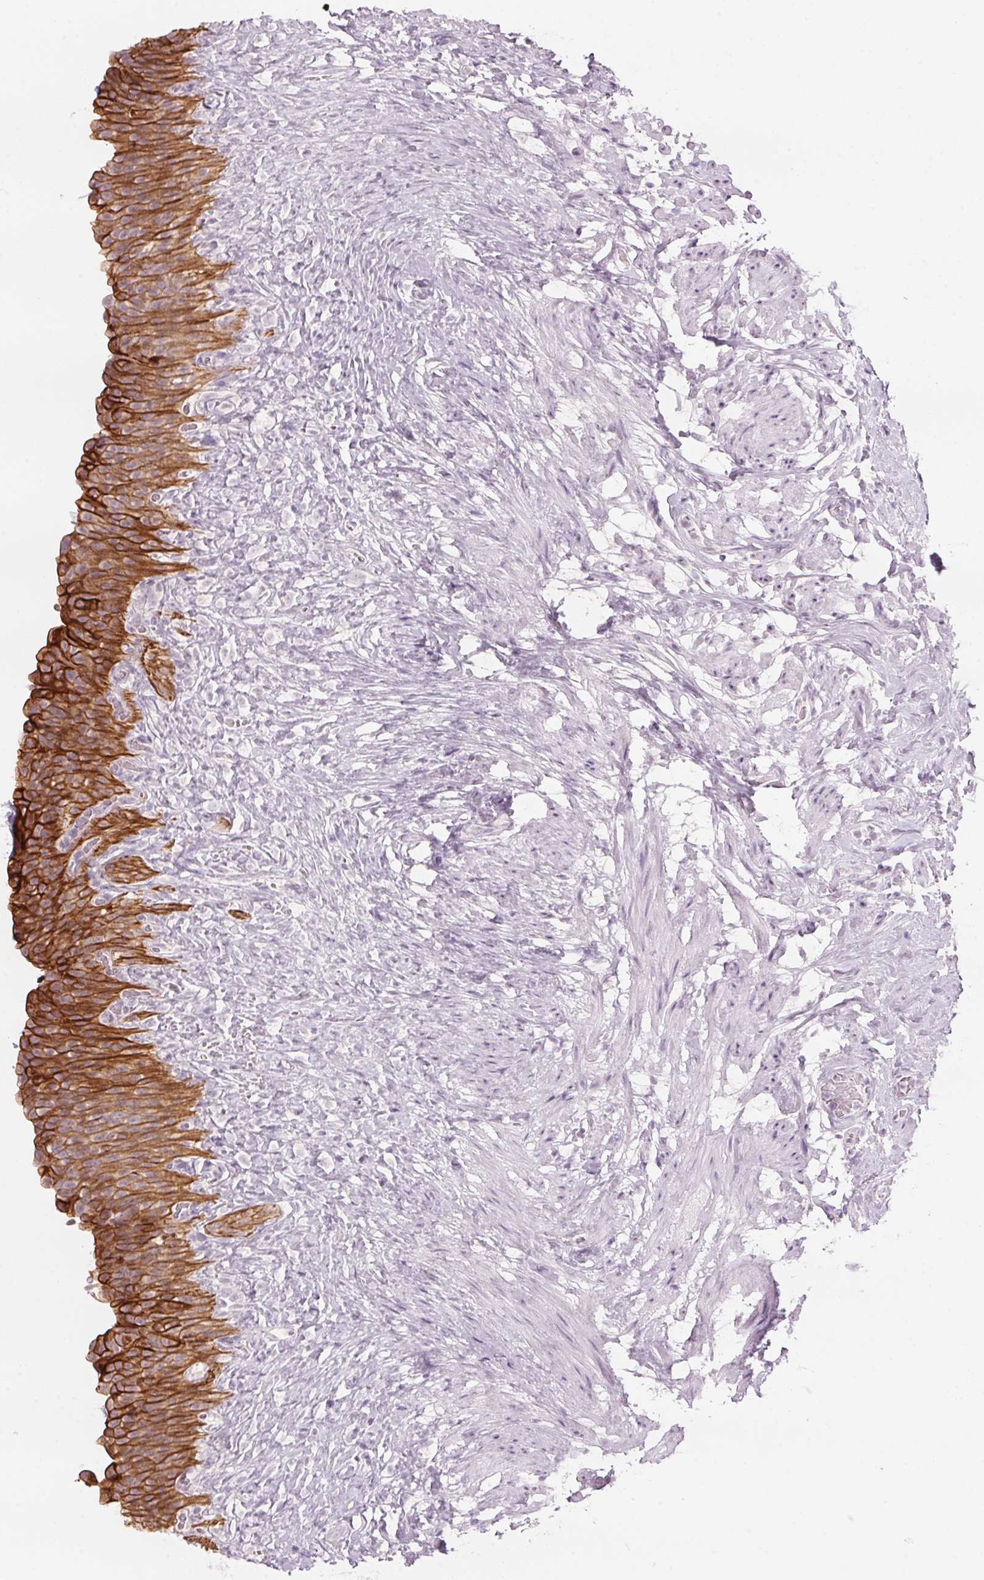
{"staining": {"intensity": "strong", "quantity": ">75%", "location": "cytoplasmic/membranous"}, "tissue": "urinary bladder", "cell_type": "Urothelial cells", "image_type": "normal", "snomed": [{"axis": "morphology", "description": "Normal tissue, NOS"}, {"axis": "topography", "description": "Urinary bladder"}, {"axis": "topography", "description": "Prostate"}], "caption": "High-power microscopy captured an immunohistochemistry (IHC) histopathology image of unremarkable urinary bladder, revealing strong cytoplasmic/membranous expression in approximately >75% of urothelial cells. The protein of interest is shown in brown color, while the nuclei are stained blue.", "gene": "SCTR", "patient": {"sex": "male", "age": 76}}